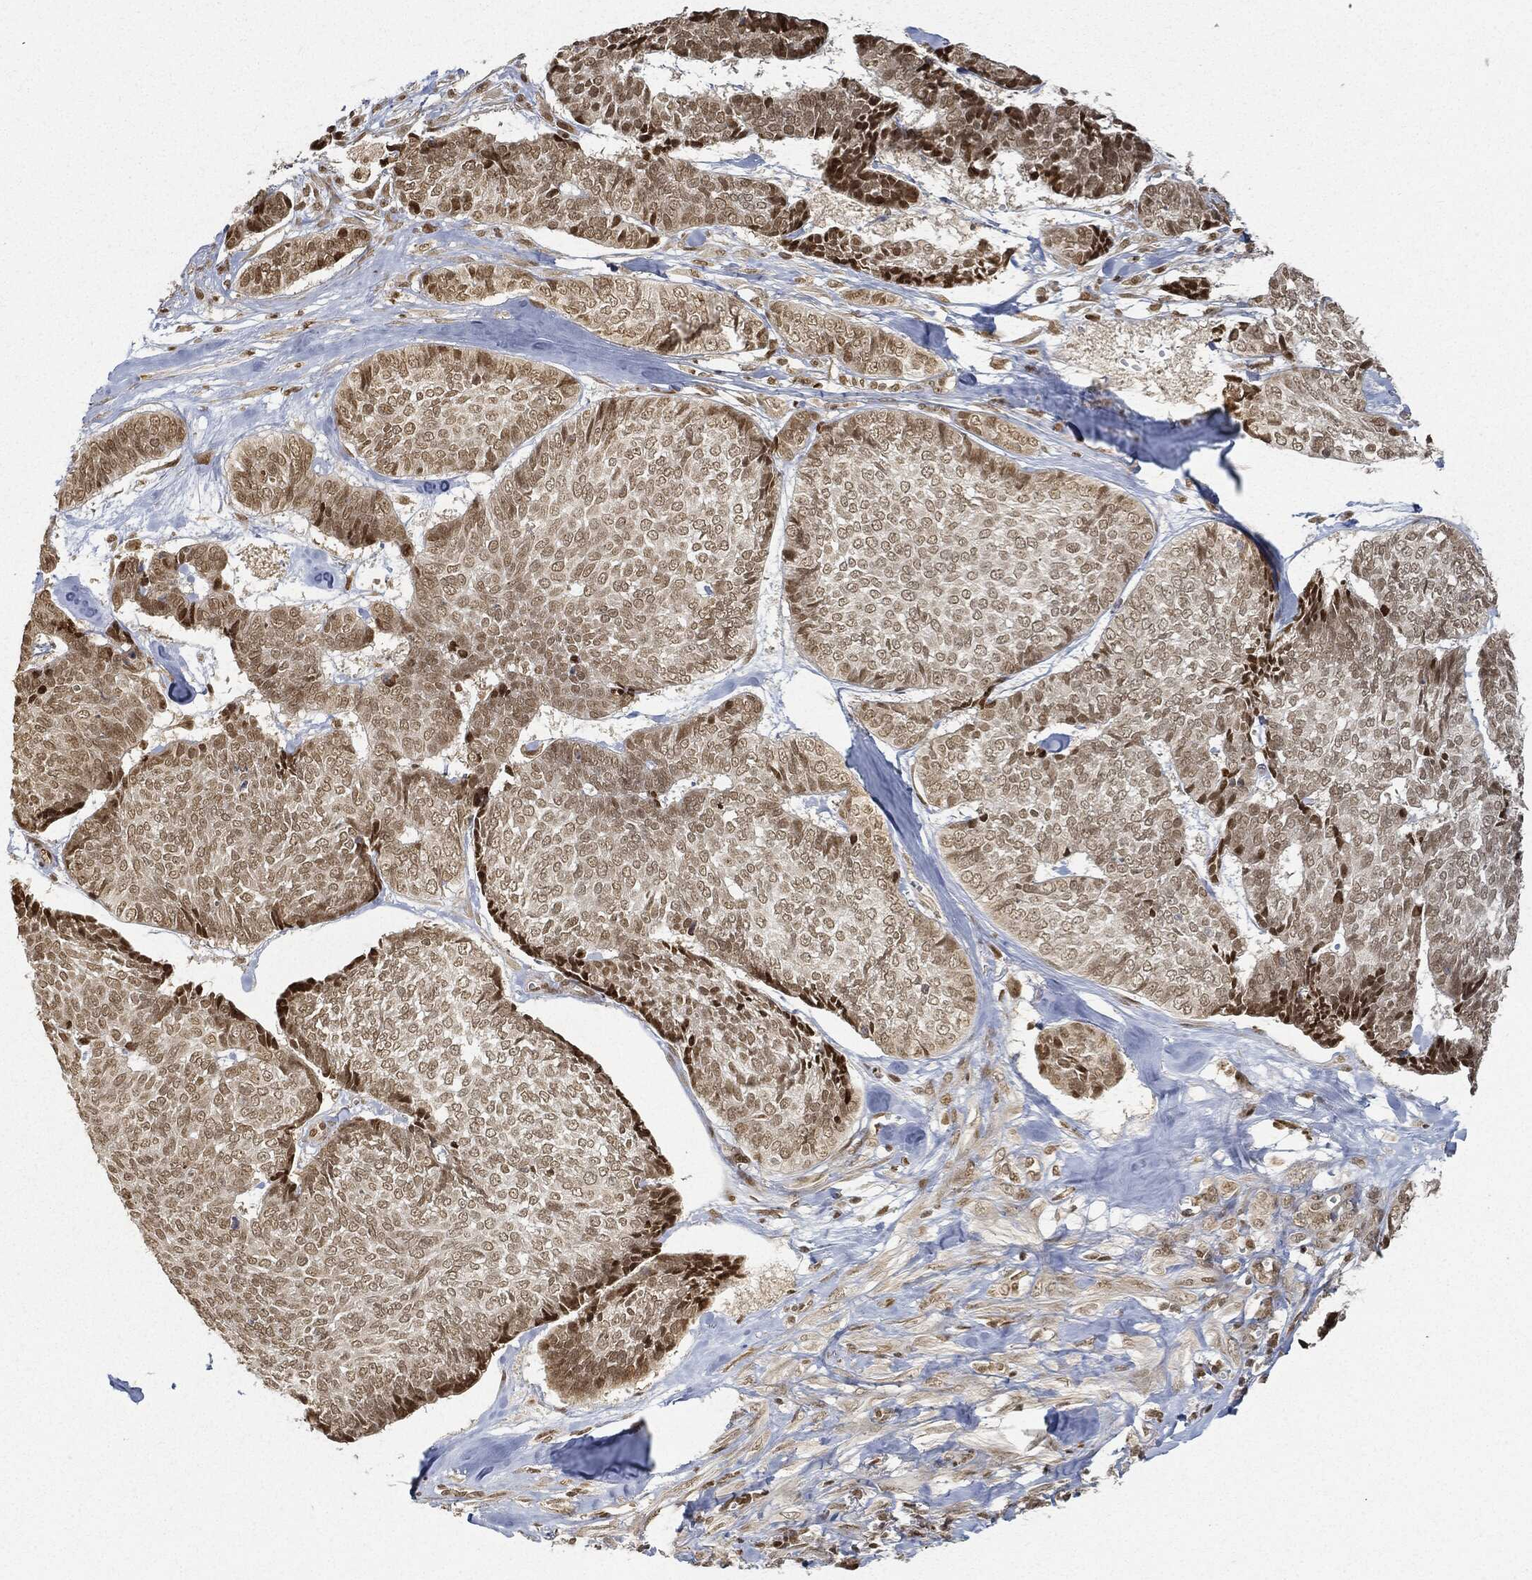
{"staining": {"intensity": "strong", "quantity": "<25%", "location": "nuclear"}, "tissue": "skin cancer", "cell_type": "Tumor cells", "image_type": "cancer", "snomed": [{"axis": "morphology", "description": "Basal cell carcinoma"}, {"axis": "topography", "description": "Skin"}], "caption": "Skin basal cell carcinoma stained with DAB (3,3'-diaminobenzidine) immunohistochemistry reveals medium levels of strong nuclear positivity in approximately <25% of tumor cells.", "gene": "CIB1", "patient": {"sex": "male", "age": 86}}